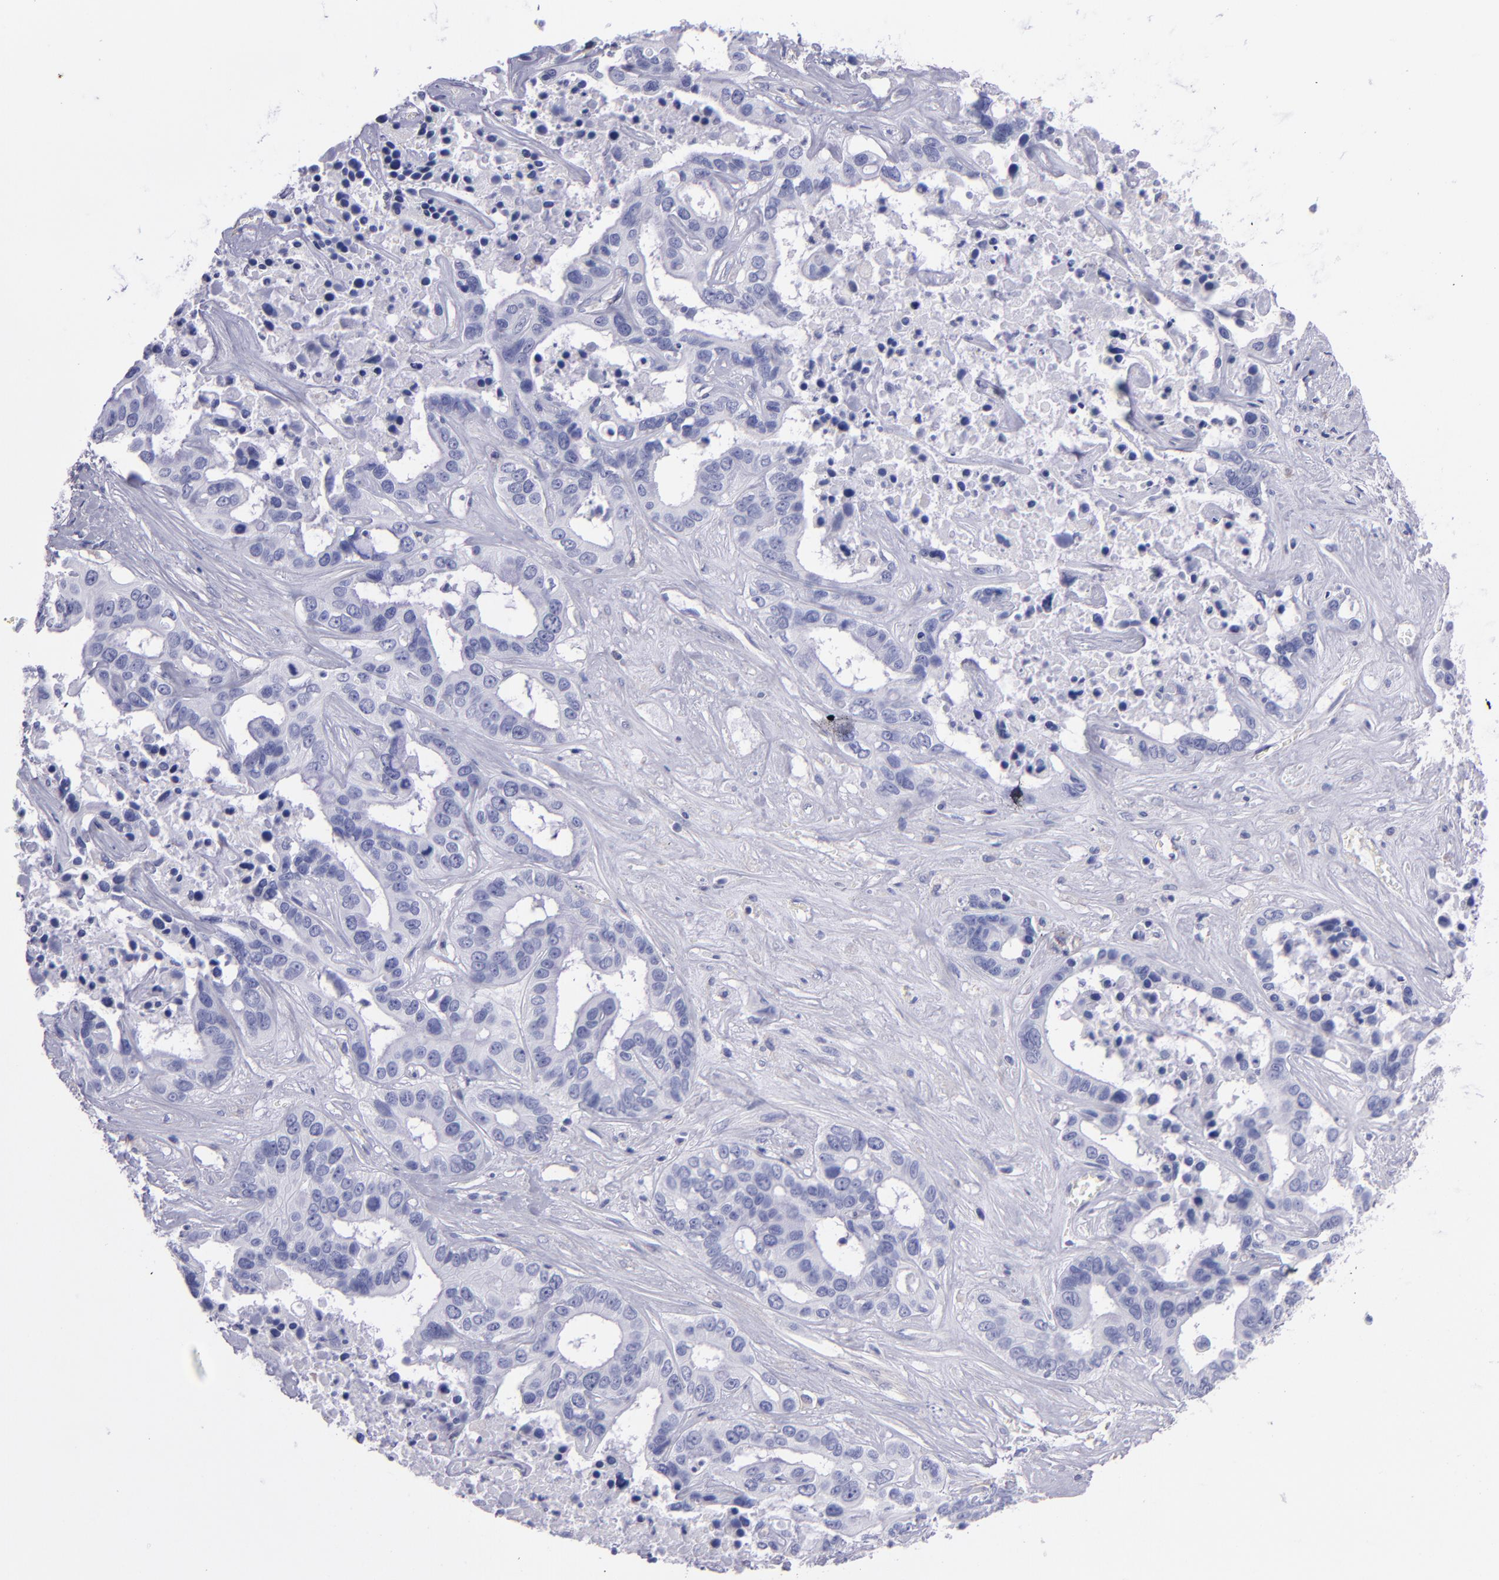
{"staining": {"intensity": "negative", "quantity": "none", "location": "none"}, "tissue": "liver cancer", "cell_type": "Tumor cells", "image_type": "cancer", "snomed": [{"axis": "morphology", "description": "Cholangiocarcinoma"}, {"axis": "topography", "description": "Liver"}], "caption": "Immunohistochemistry (IHC) histopathology image of liver cancer (cholangiocarcinoma) stained for a protein (brown), which exhibits no positivity in tumor cells.", "gene": "TG", "patient": {"sex": "female", "age": 65}}